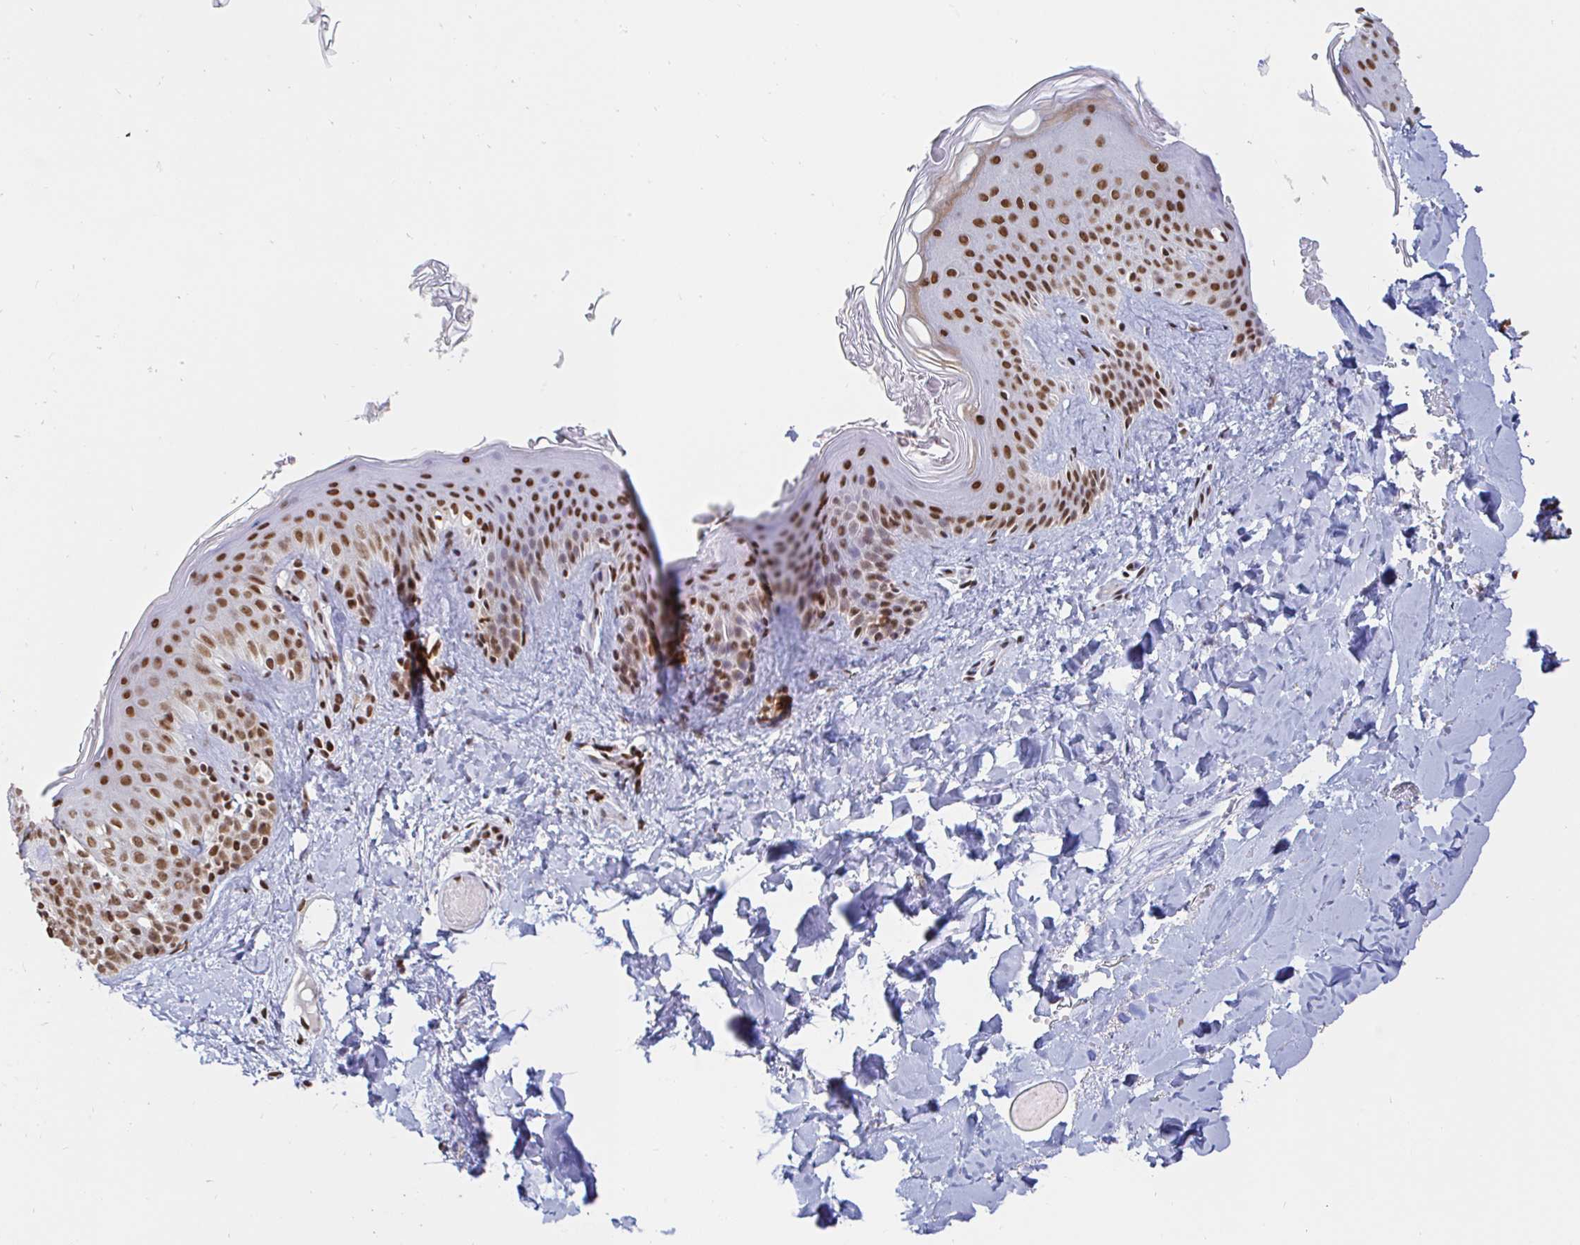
{"staining": {"intensity": "strong", "quantity": ">75%", "location": "nuclear"}, "tissue": "skin", "cell_type": "Fibroblasts", "image_type": "normal", "snomed": [{"axis": "morphology", "description": "Normal tissue, NOS"}, {"axis": "topography", "description": "Skin"}], "caption": "Protein expression by IHC reveals strong nuclear expression in approximately >75% of fibroblasts in unremarkable skin.", "gene": "RBMXL1", "patient": {"sex": "male", "age": 16}}